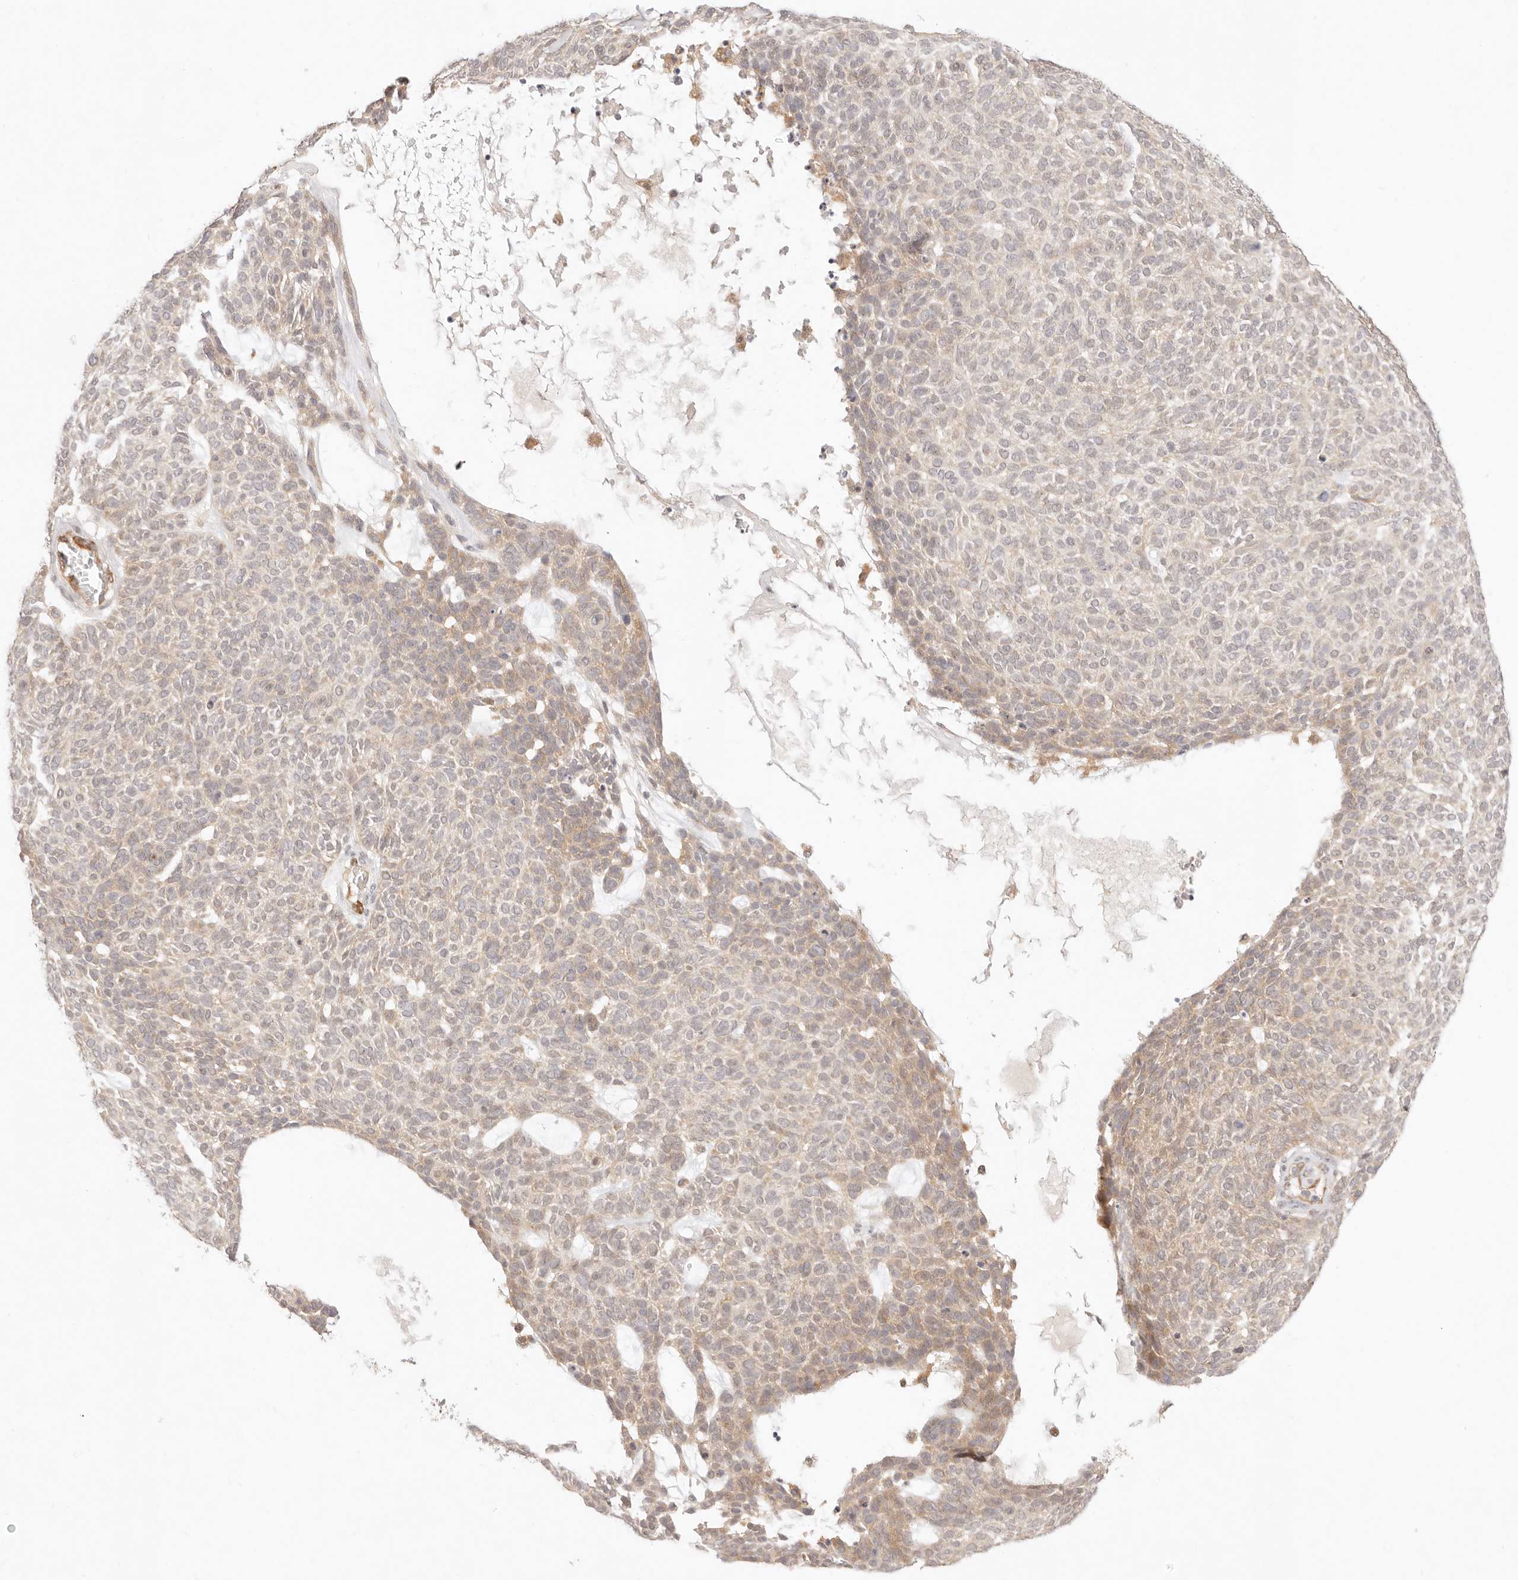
{"staining": {"intensity": "weak", "quantity": "<25%", "location": "cytoplasmic/membranous"}, "tissue": "skin cancer", "cell_type": "Tumor cells", "image_type": "cancer", "snomed": [{"axis": "morphology", "description": "Squamous cell carcinoma, NOS"}, {"axis": "topography", "description": "Skin"}], "caption": "High magnification brightfield microscopy of skin squamous cell carcinoma stained with DAB (brown) and counterstained with hematoxylin (blue): tumor cells show no significant staining.", "gene": "GPR156", "patient": {"sex": "female", "age": 90}}